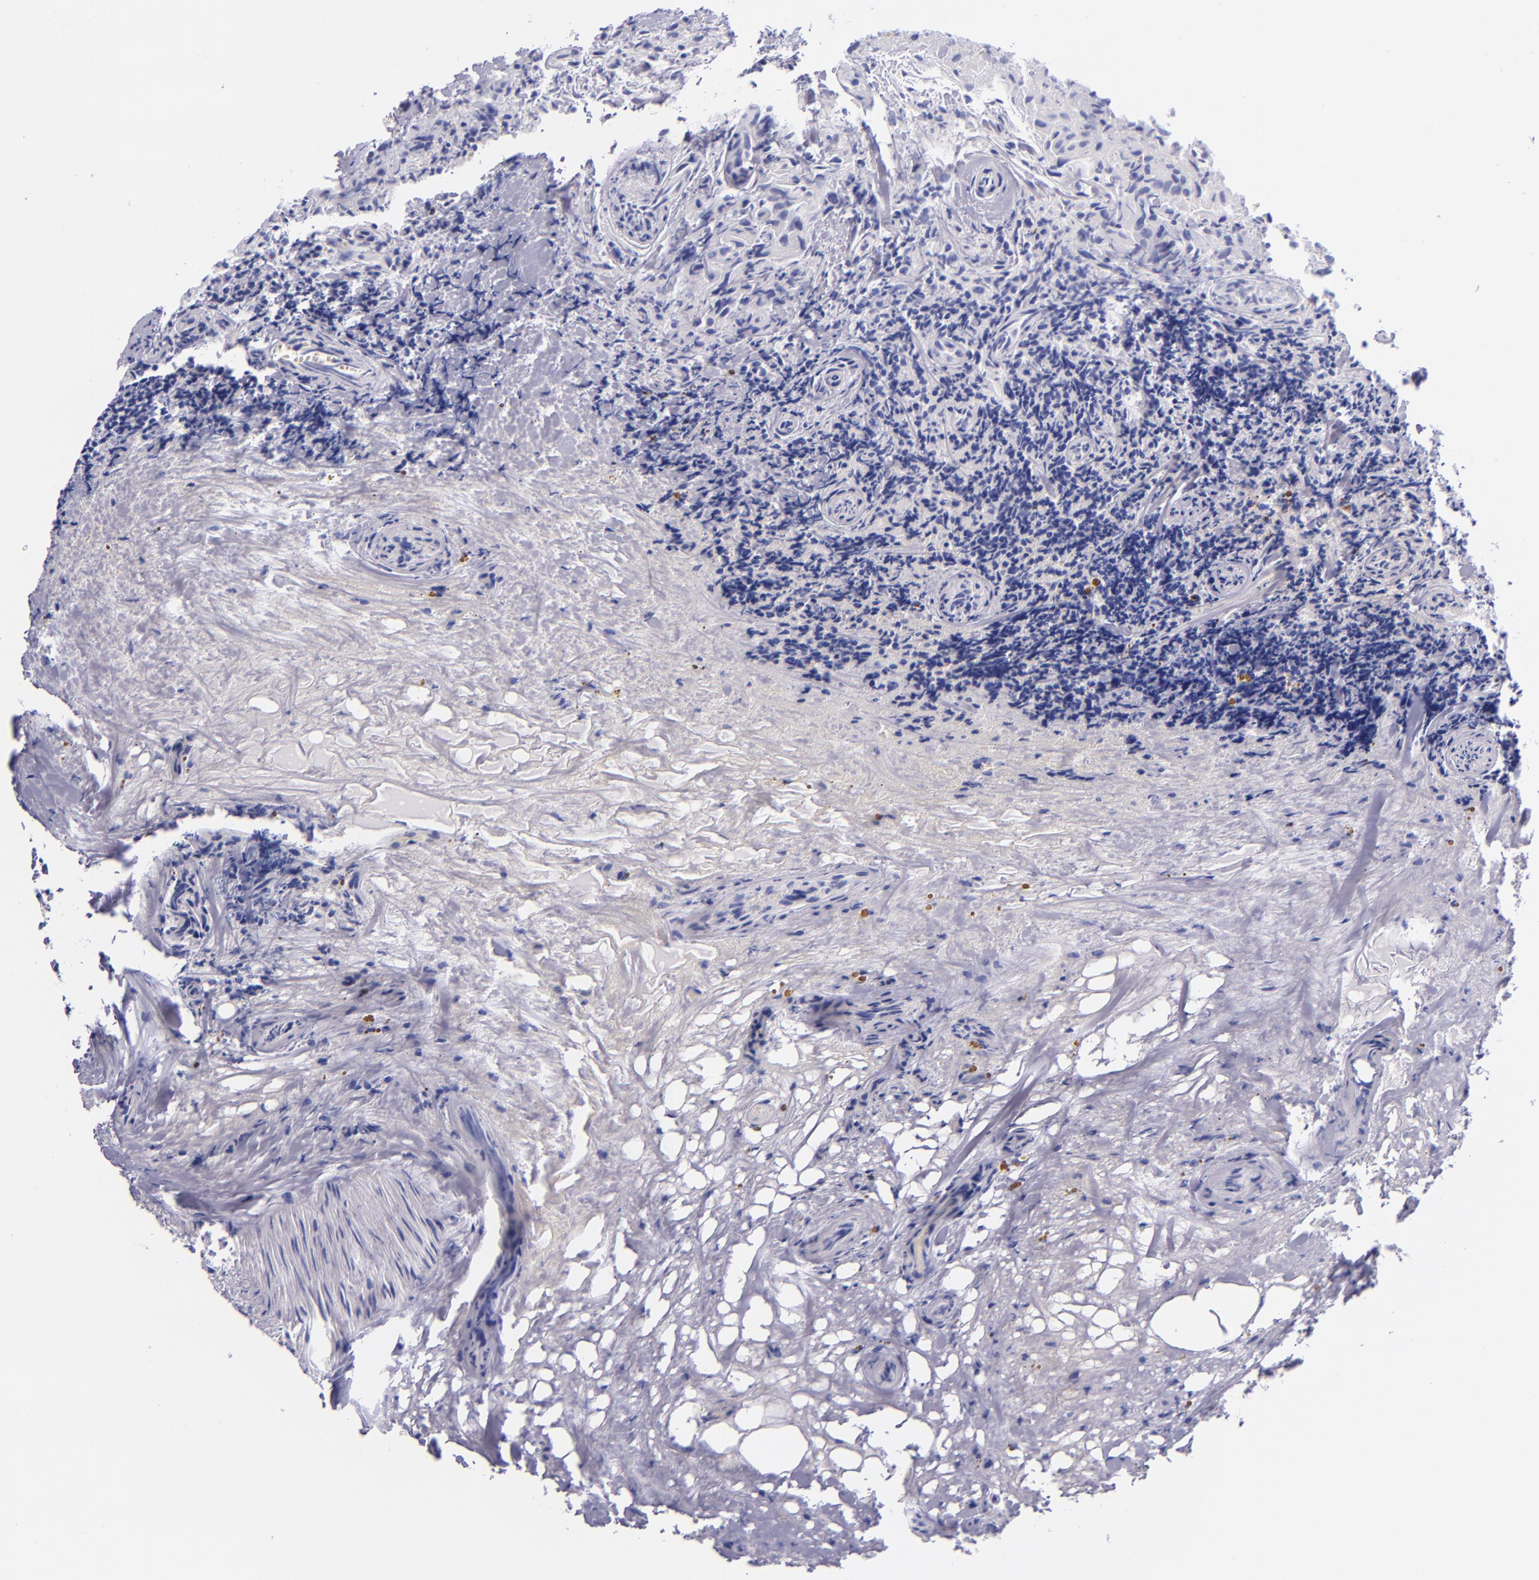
{"staining": {"intensity": "negative", "quantity": "none", "location": "none"}, "tissue": "thyroid cancer", "cell_type": "Tumor cells", "image_type": "cancer", "snomed": [{"axis": "morphology", "description": "Papillary adenocarcinoma, NOS"}, {"axis": "topography", "description": "Thyroid gland"}], "caption": "Human papillary adenocarcinoma (thyroid) stained for a protein using IHC displays no staining in tumor cells.", "gene": "LAG3", "patient": {"sex": "female", "age": 71}}